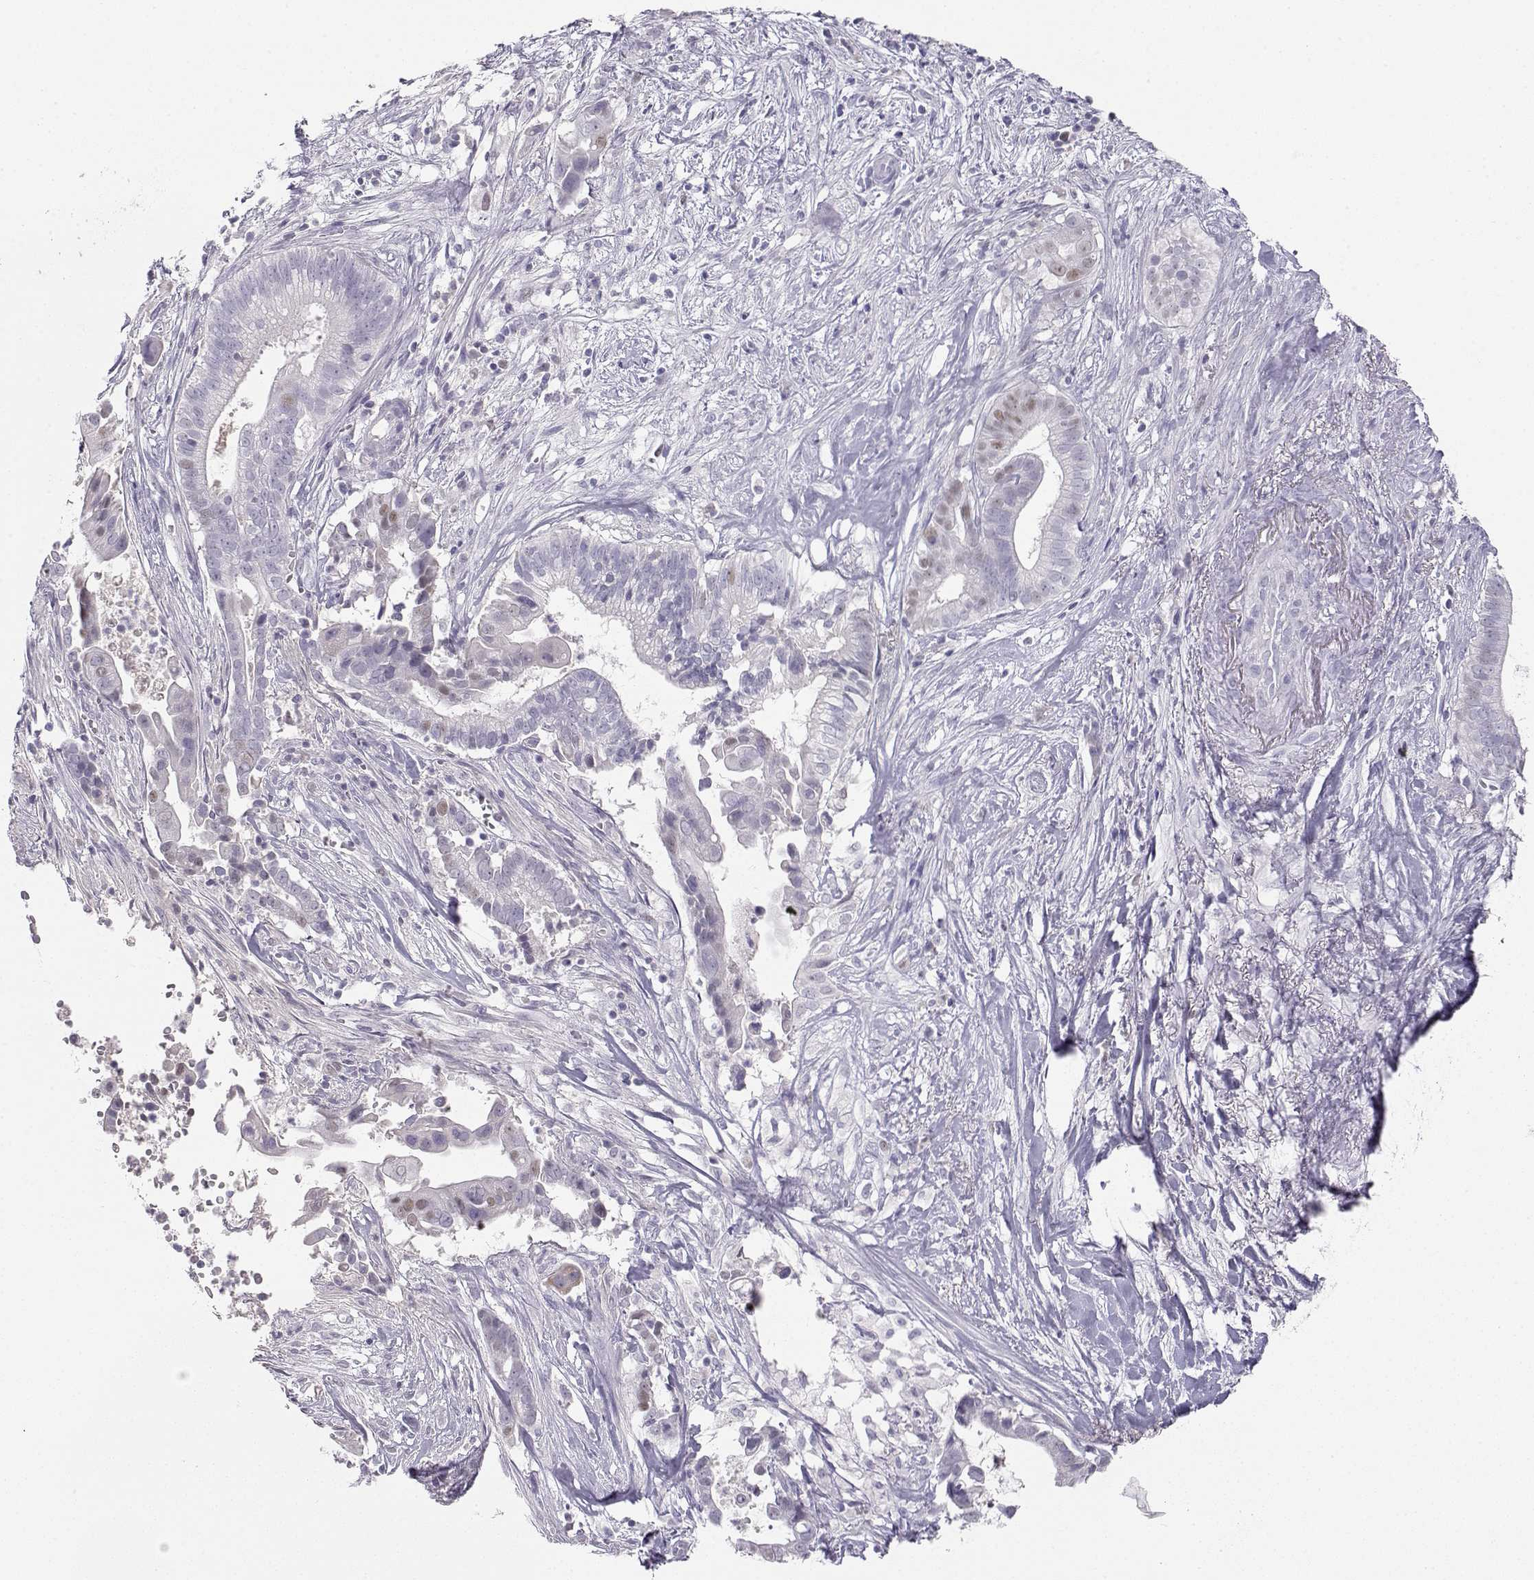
{"staining": {"intensity": "weak", "quantity": "<25%", "location": "nuclear"}, "tissue": "pancreatic cancer", "cell_type": "Tumor cells", "image_type": "cancer", "snomed": [{"axis": "morphology", "description": "Adenocarcinoma, NOS"}, {"axis": "topography", "description": "Pancreas"}], "caption": "The photomicrograph reveals no significant expression in tumor cells of pancreatic adenocarcinoma. The staining was performed using DAB (3,3'-diaminobenzidine) to visualize the protein expression in brown, while the nuclei were stained in blue with hematoxylin (Magnification: 20x).", "gene": "OPN5", "patient": {"sex": "male", "age": 61}}